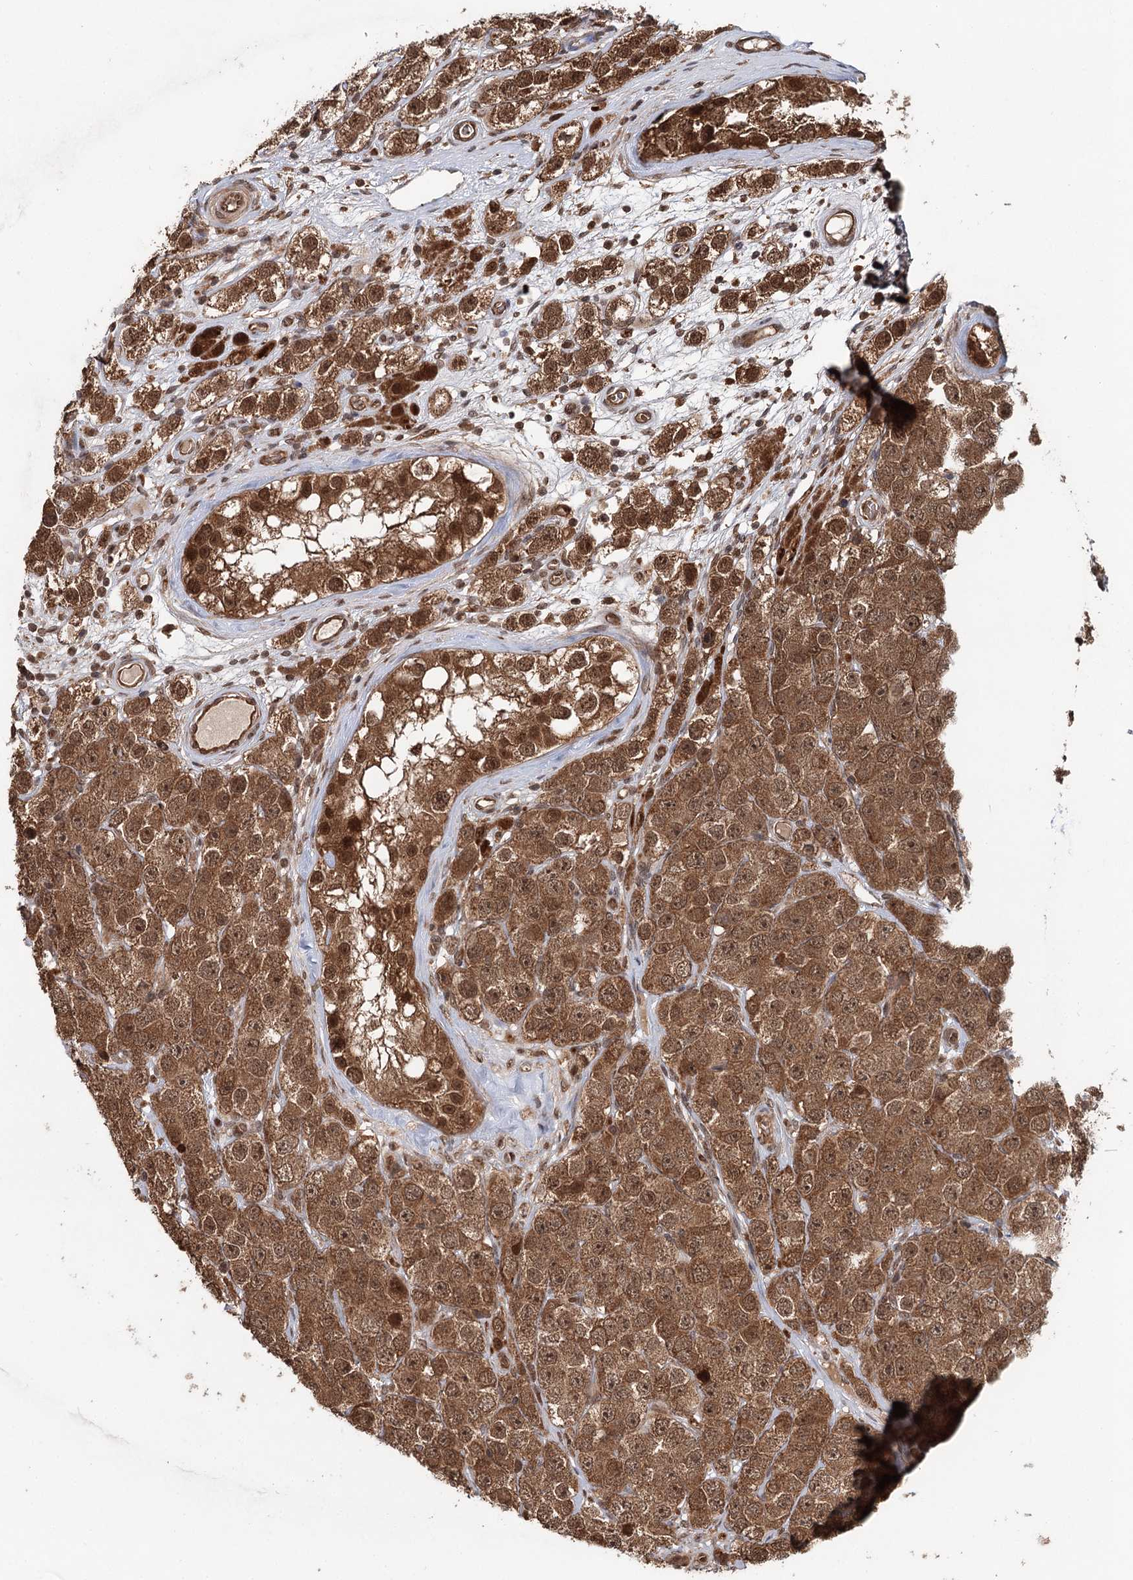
{"staining": {"intensity": "moderate", "quantity": ">75%", "location": "cytoplasmic/membranous,nuclear"}, "tissue": "testis cancer", "cell_type": "Tumor cells", "image_type": "cancer", "snomed": [{"axis": "morphology", "description": "Seminoma, NOS"}, {"axis": "topography", "description": "Testis"}], "caption": "Protein expression analysis of seminoma (testis) exhibits moderate cytoplasmic/membranous and nuclear expression in approximately >75% of tumor cells.", "gene": "N6AMT1", "patient": {"sex": "male", "age": 28}}